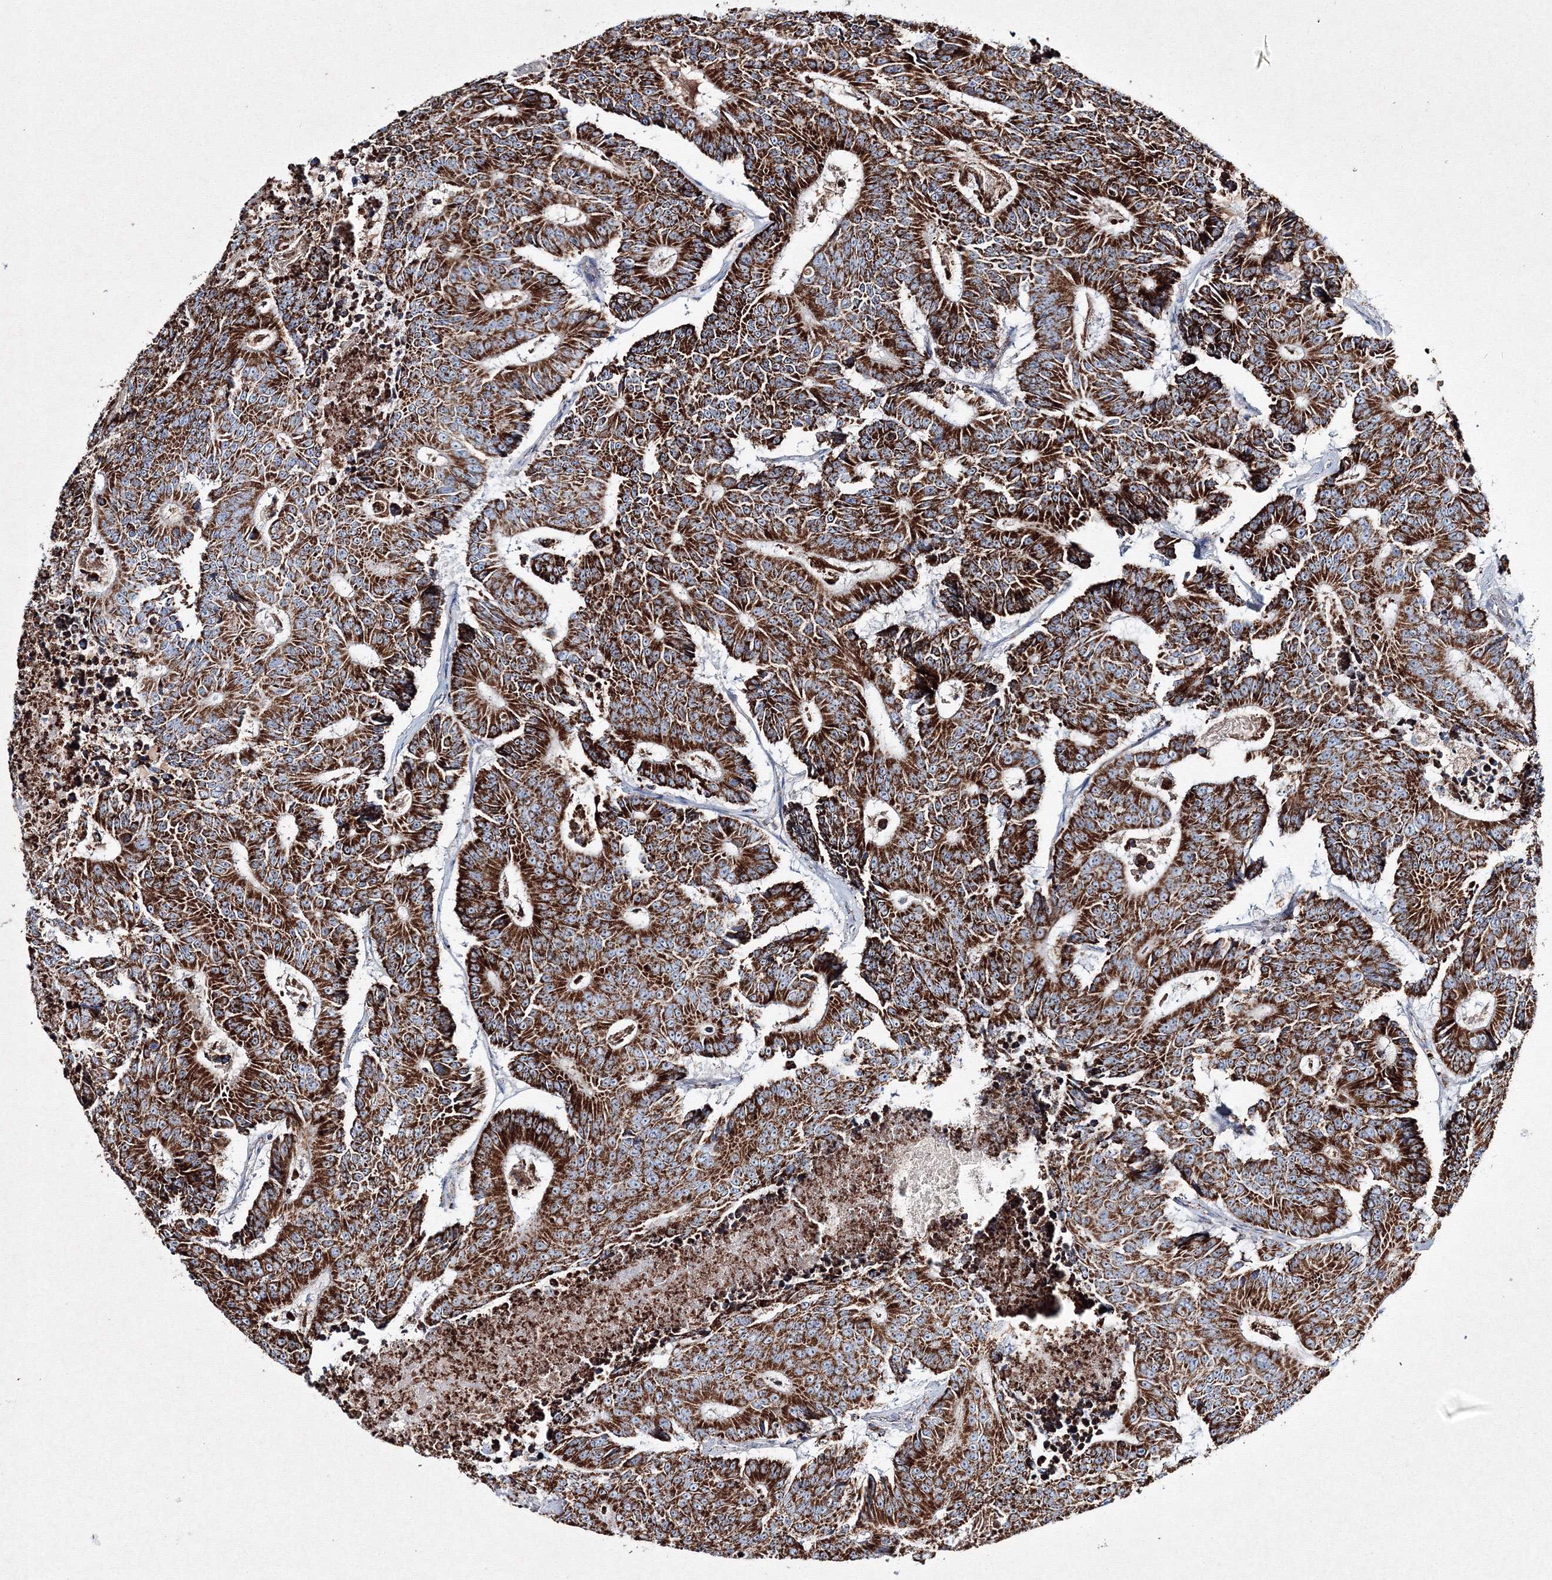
{"staining": {"intensity": "strong", "quantity": ">75%", "location": "cytoplasmic/membranous"}, "tissue": "colorectal cancer", "cell_type": "Tumor cells", "image_type": "cancer", "snomed": [{"axis": "morphology", "description": "Adenocarcinoma, NOS"}, {"axis": "topography", "description": "Colon"}], "caption": "Approximately >75% of tumor cells in human adenocarcinoma (colorectal) exhibit strong cytoplasmic/membranous protein staining as visualized by brown immunohistochemical staining.", "gene": "IGSF9", "patient": {"sex": "male", "age": 83}}